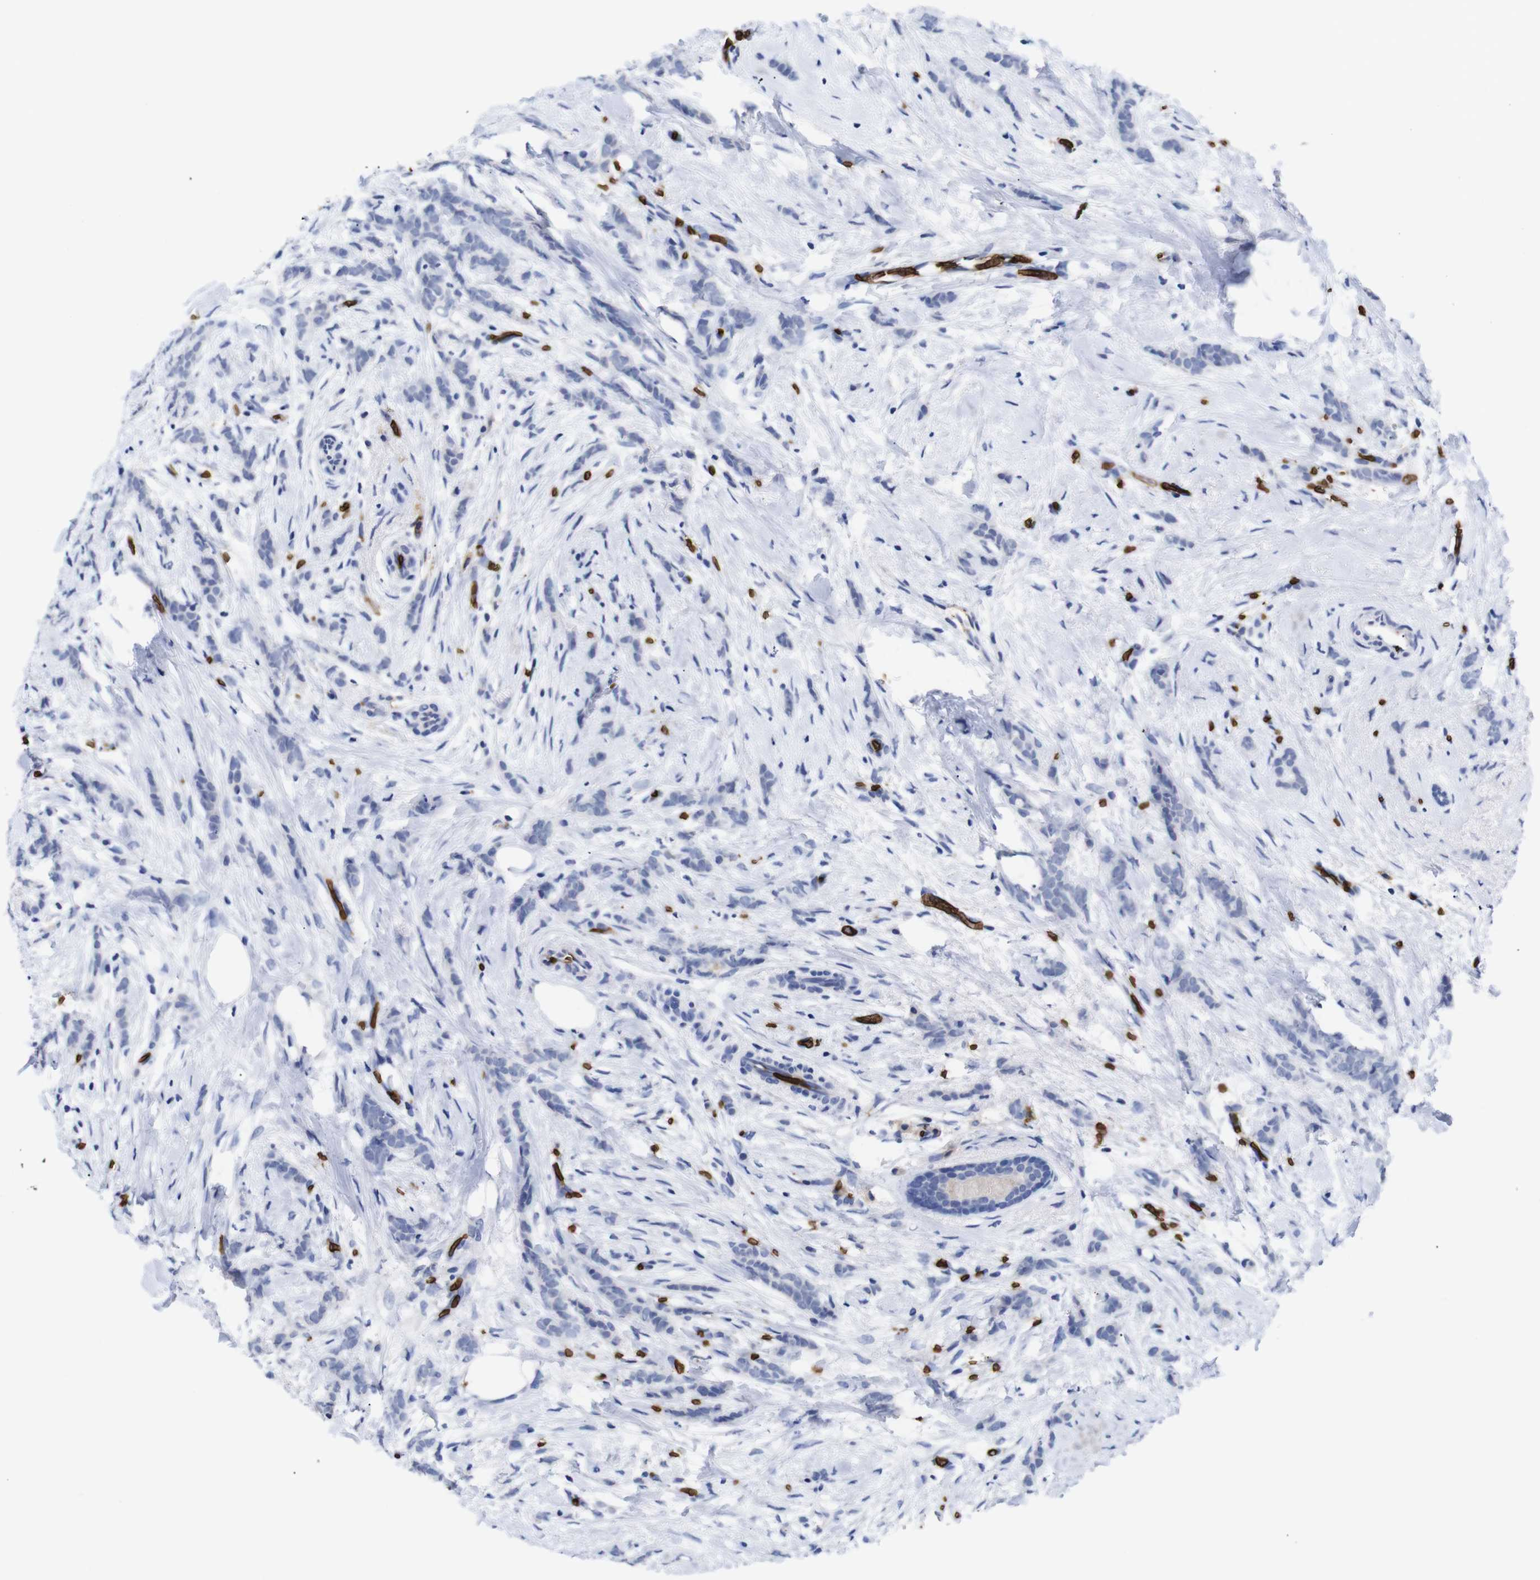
{"staining": {"intensity": "negative", "quantity": "none", "location": "none"}, "tissue": "breast cancer", "cell_type": "Tumor cells", "image_type": "cancer", "snomed": [{"axis": "morphology", "description": "Lobular carcinoma, in situ"}, {"axis": "morphology", "description": "Lobular carcinoma"}, {"axis": "topography", "description": "Breast"}], "caption": "IHC photomicrograph of neoplastic tissue: lobular carcinoma (breast) stained with DAB exhibits no significant protein staining in tumor cells.", "gene": "S1PR2", "patient": {"sex": "female", "age": 41}}